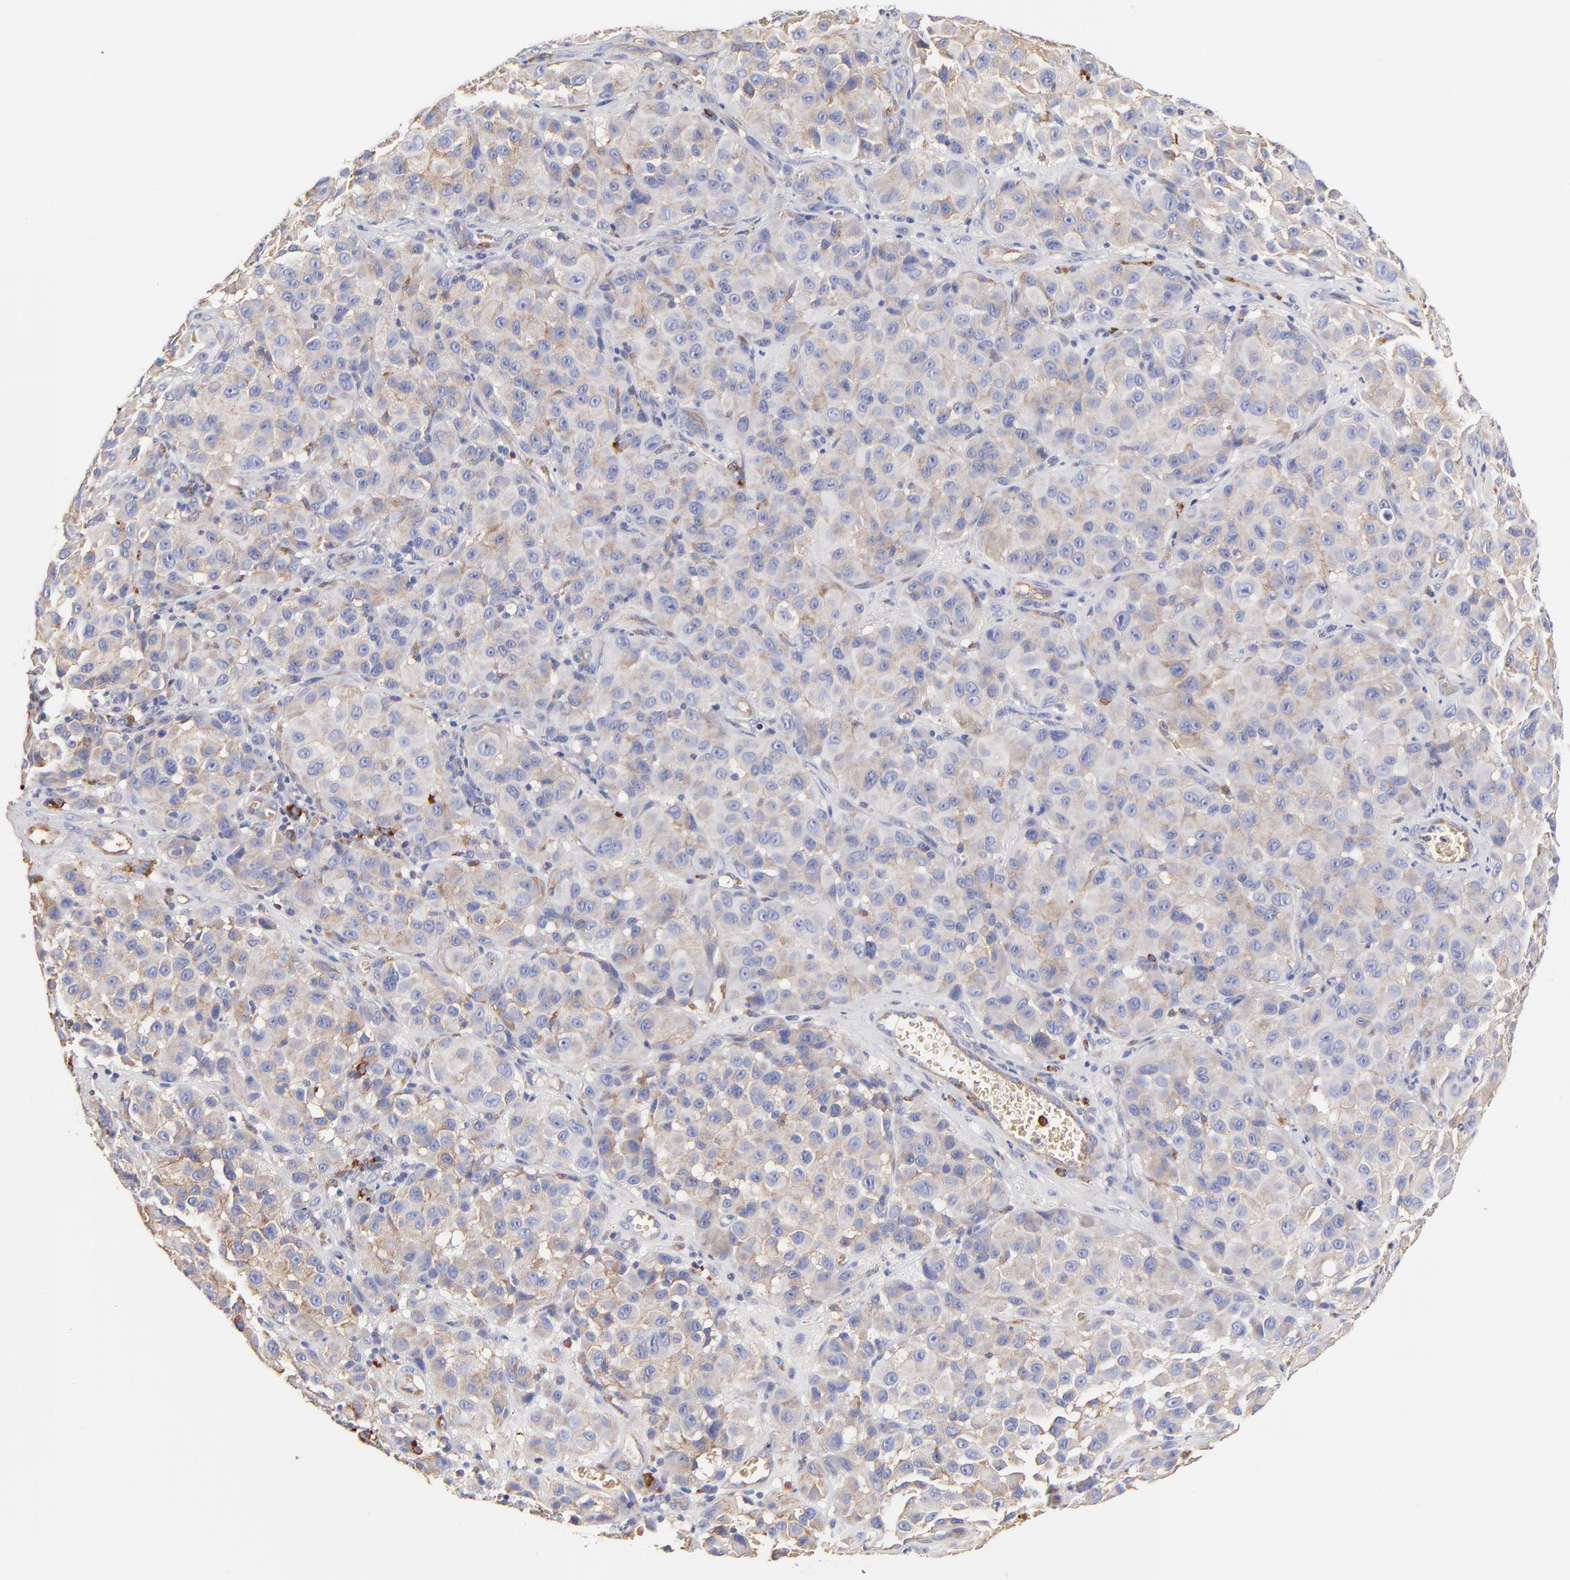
{"staining": {"intensity": "weak", "quantity": ">75%", "location": "cytoplasmic/membranous"}, "tissue": "melanoma", "cell_type": "Tumor cells", "image_type": "cancer", "snomed": [{"axis": "morphology", "description": "Malignant melanoma, NOS"}, {"axis": "topography", "description": "Skin"}], "caption": "IHC of human malignant melanoma exhibits low levels of weak cytoplasmic/membranous positivity in approximately >75% of tumor cells.", "gene": "CD2AP", "patient": {"sex": "female", "age": 21}}